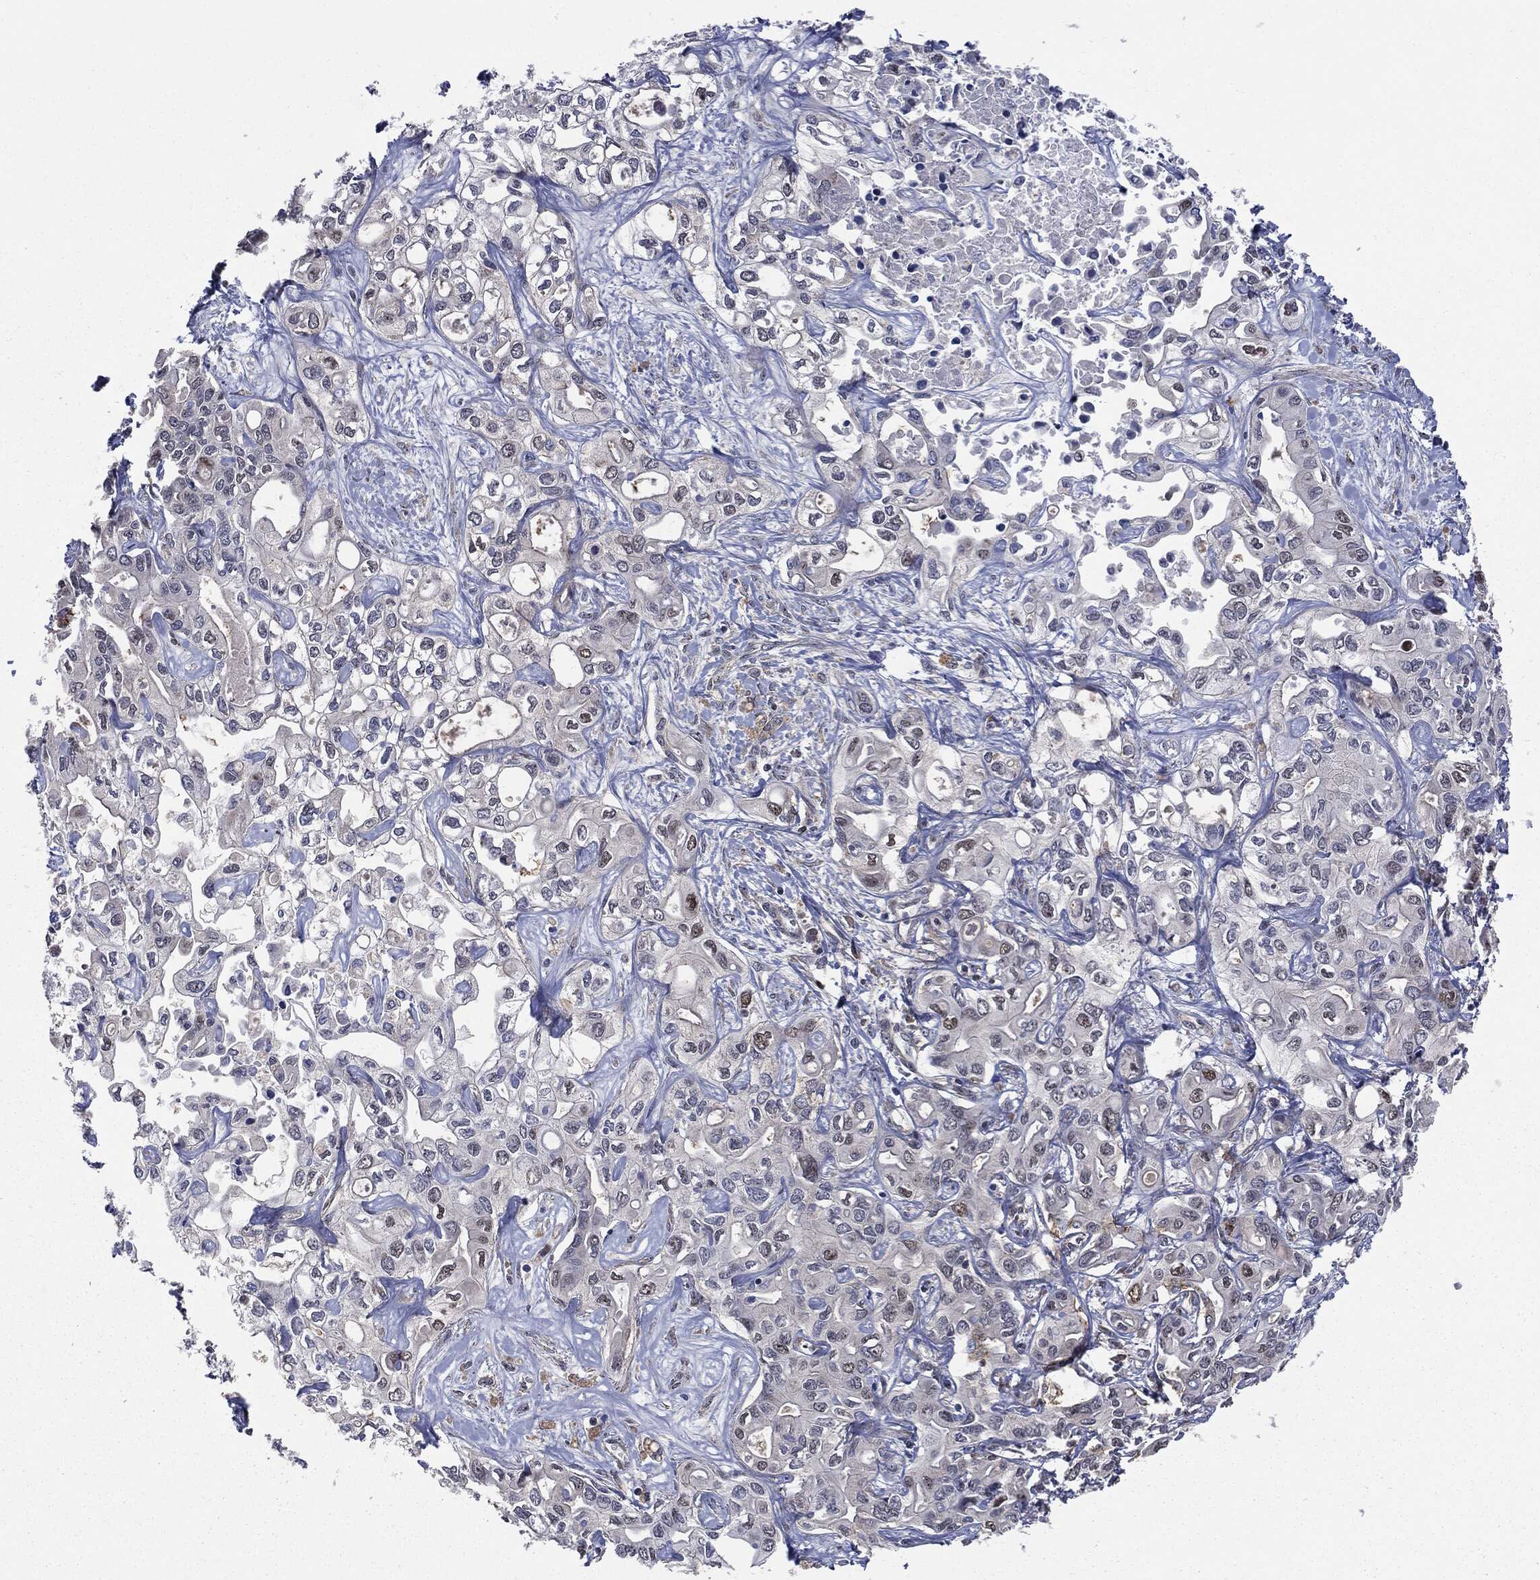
{"staining": {"intensity": "negative", "quantity": "none", "location": "none"}, "tissue": "liver cancer", "cell_type": "Tumor cells", "image_type": "cancer", "snomed": [{"axis": "morphology", "description": "Cholangiocarcinoma"}, {"axis": "topography", "description": "Liver"}], "caption": "High magnification brightfield microscopy of liver cancer (cholangiocarcinoma) stained with DAB (brown) and counterstained with hematoxylin (blue): tumor cells show no significant expression.", "gene": "TRMT1L", "patient": {"sex": "female", "age": 64}}